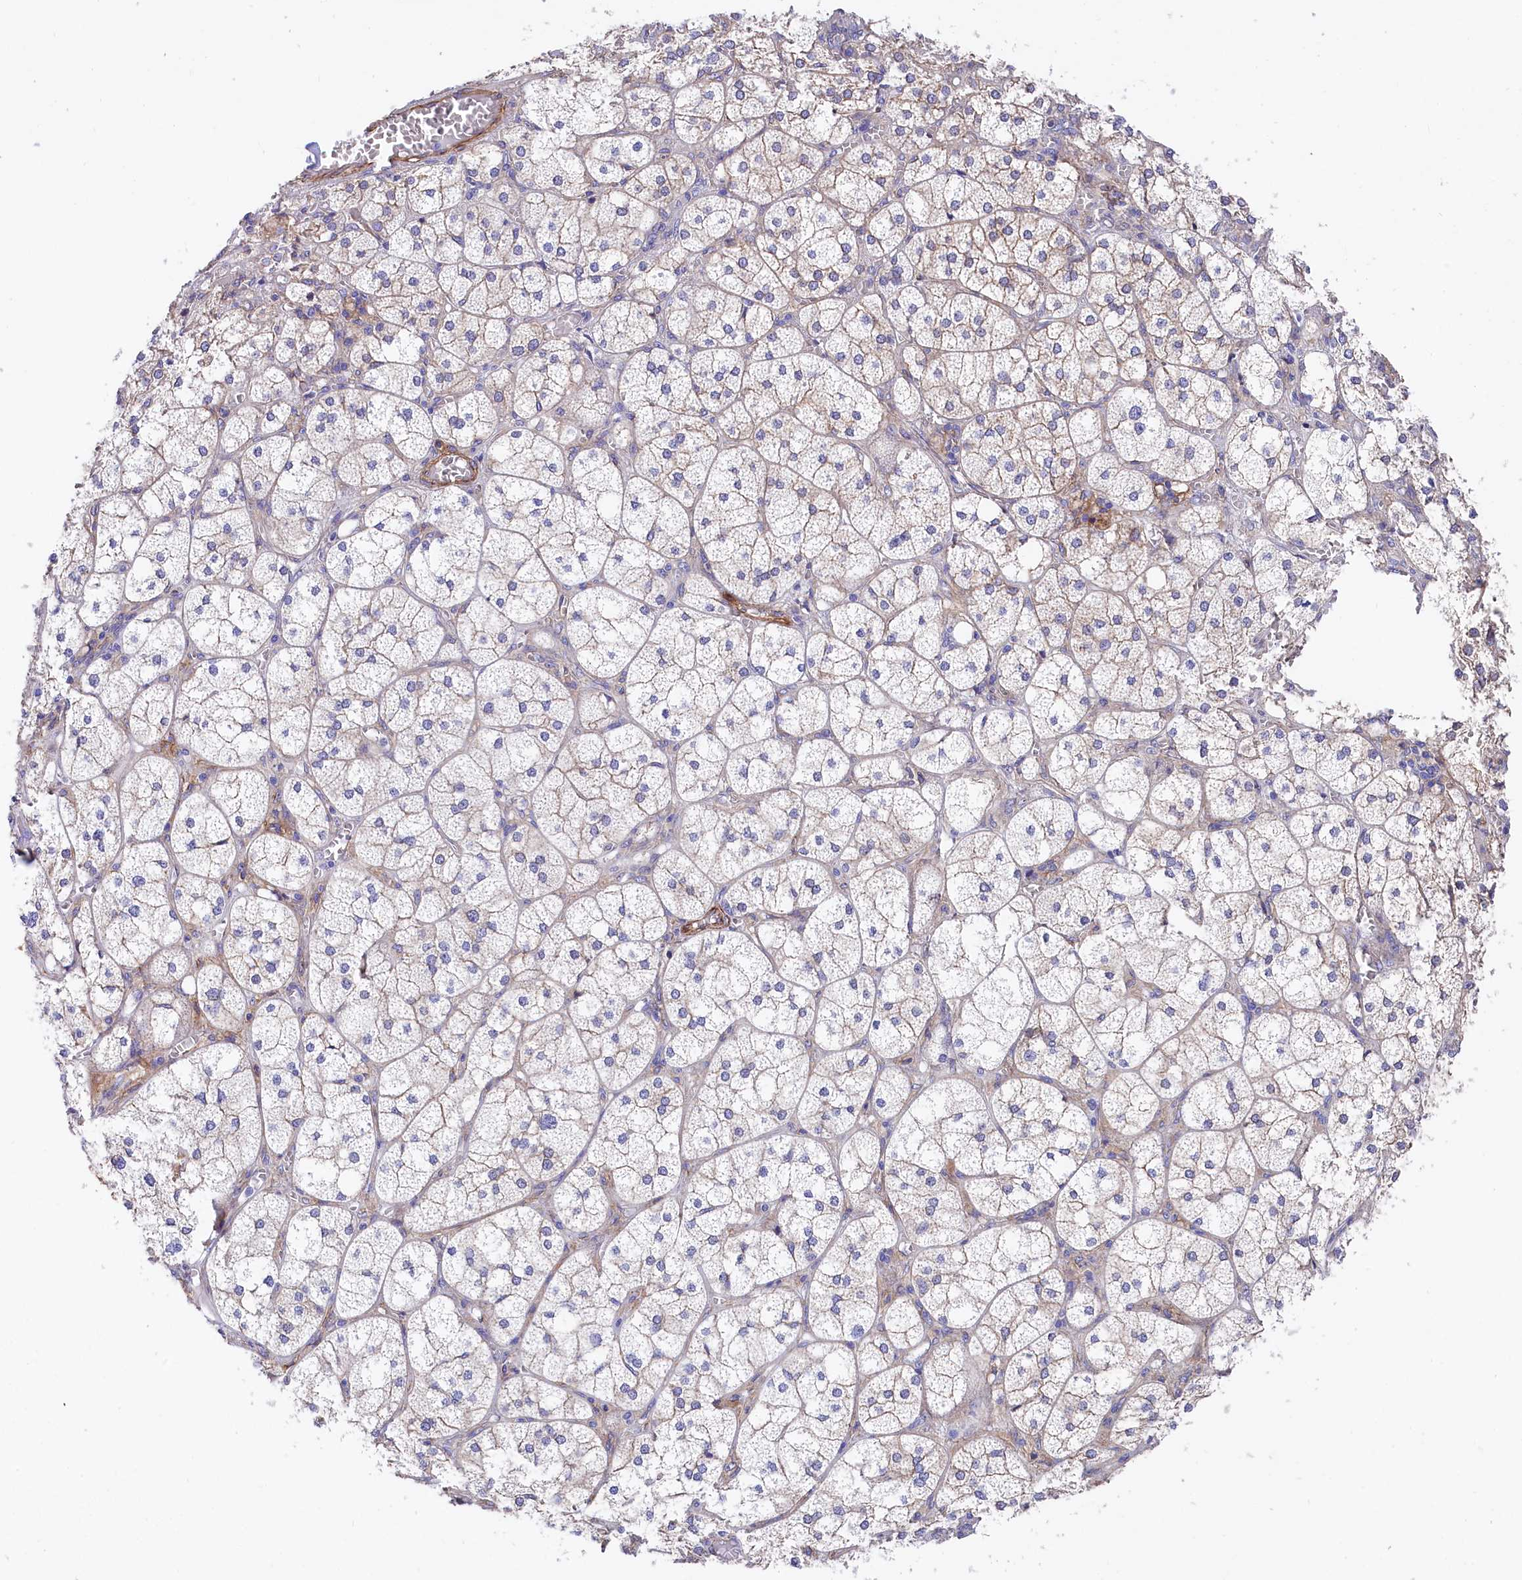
{"staining": {"intensity": "moderate", "quantity": "25%-75%", "location": "cytoplasmic/membranous"}, "tissue": "adrenal gland", "cell_type": "Glandular cells", "image_type": "normal", "snomed": [{"axis": "morphology", "description": "Normal tissue, NOS"}, {"axis": "topography", "description": "Adrenal gland"}], "caption": "Immunohistochemistry staining of unremarkable adrenal gland, which demonstrates medium levels of moderate cytoplasmic/membranous expression in approximately 25%-75% of glandular cells indicating moderate cytoplasmic/membranous protein expression. The staining was performed using DAB (brown) for protein detection and nuclei were counterstained in hematoxylin (blue).", "gene": "TNKS1BP1", "patient": {"sex": "female", "age": 61}}